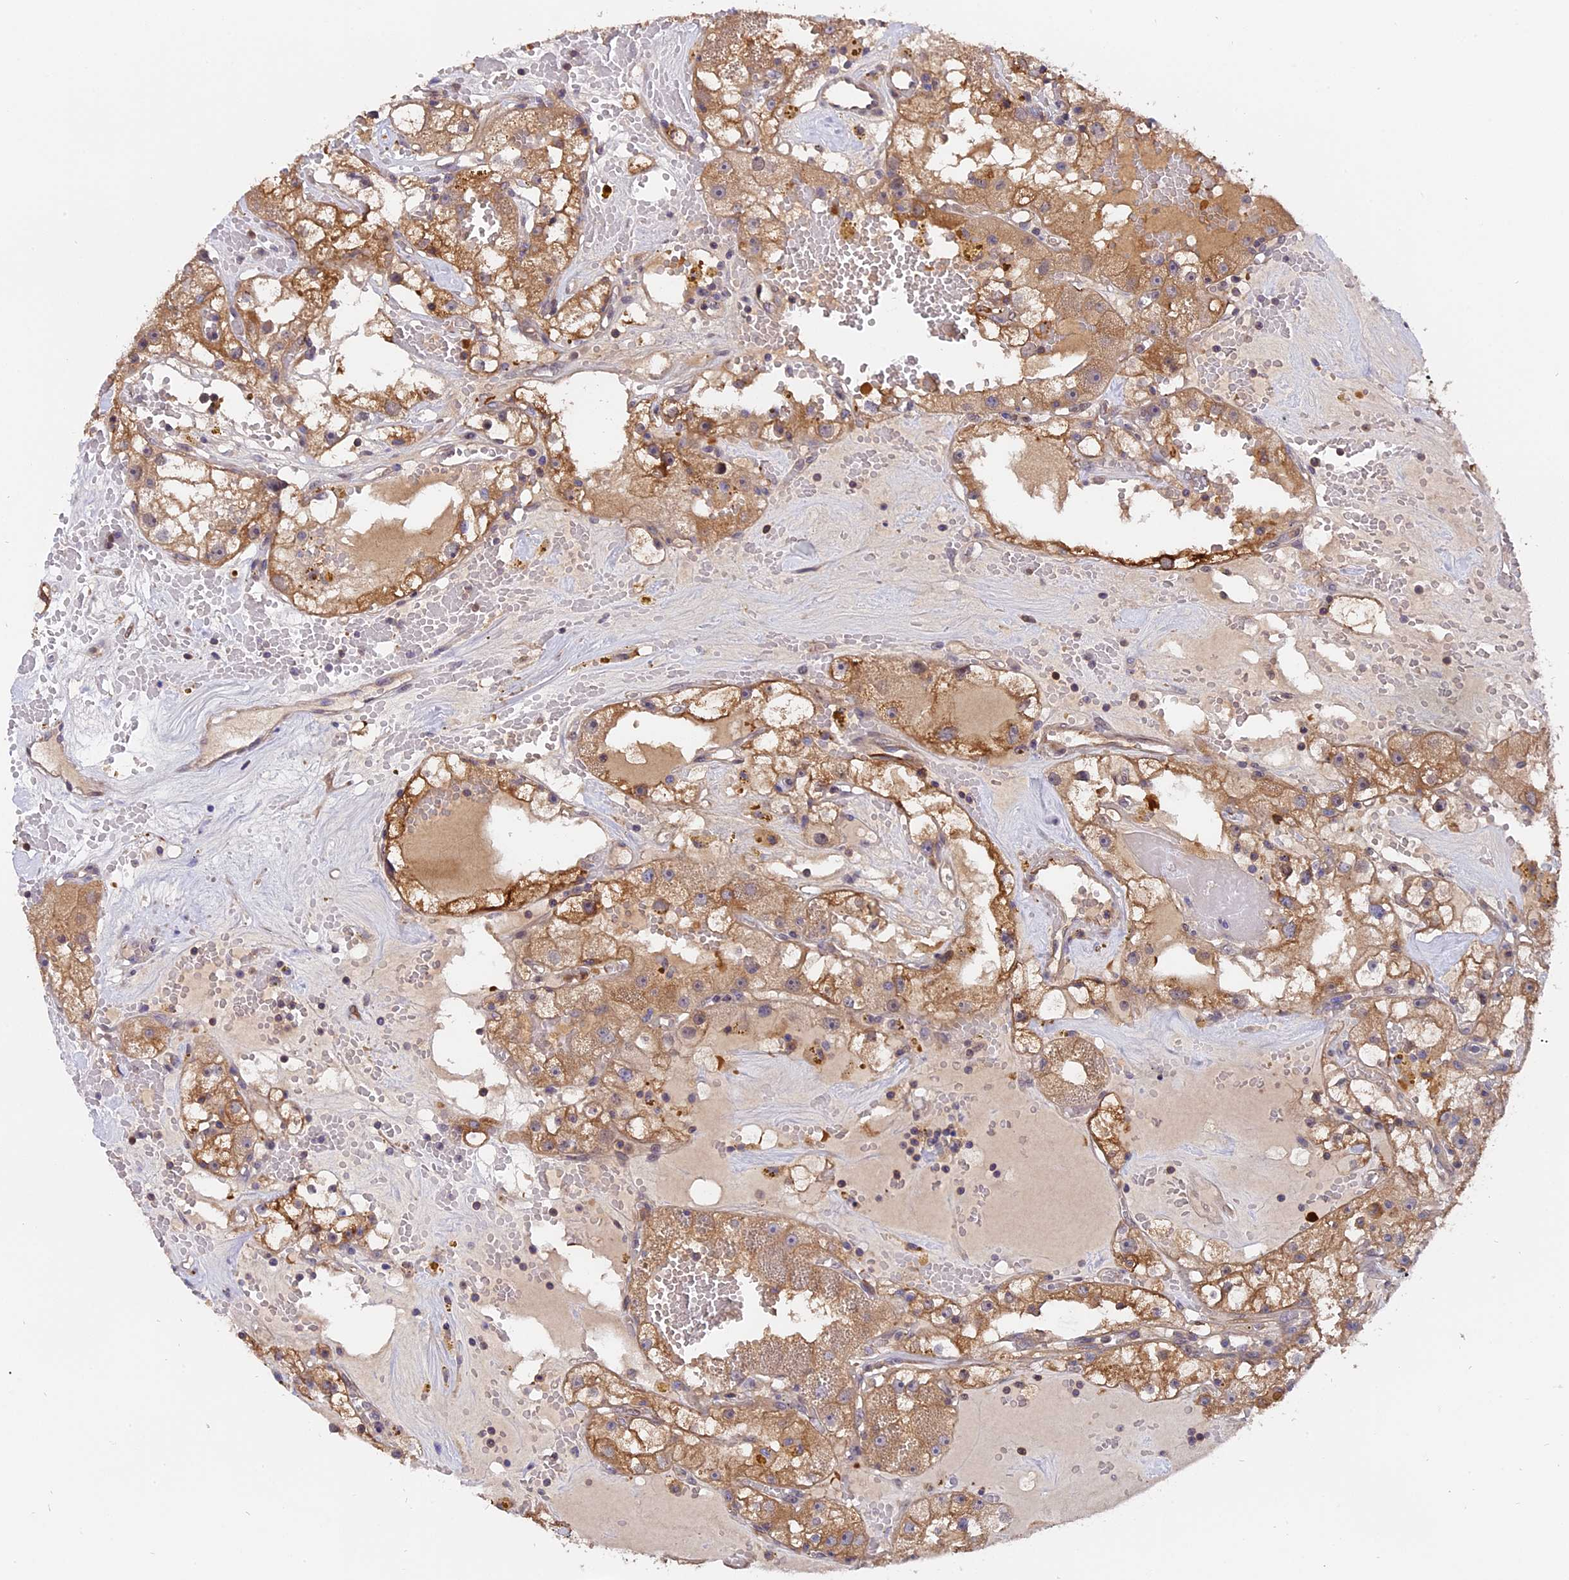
{"staining": {"intensity": "moderate", "quantity": ">75%", "location": "cytoplasmic/membranous"}, "tissue": "renal cancer", "cell_type": "Tumor cells", "image_type": "cancer", "snomed": [{"axis": "morphology", "description": "Adenocarcinoma, NOS"}, {"axis": "topography", "description": "Kidney"}], "caption": "The histopathology image shows immunohistochemical staining of renal adenocarcinoma. There is moderate cytoplasmic/membranous positivity is seen in approximately >75% of tumor cells.", "gene": "FAM118B", "patient": {"sex": "male", "age": 56}}